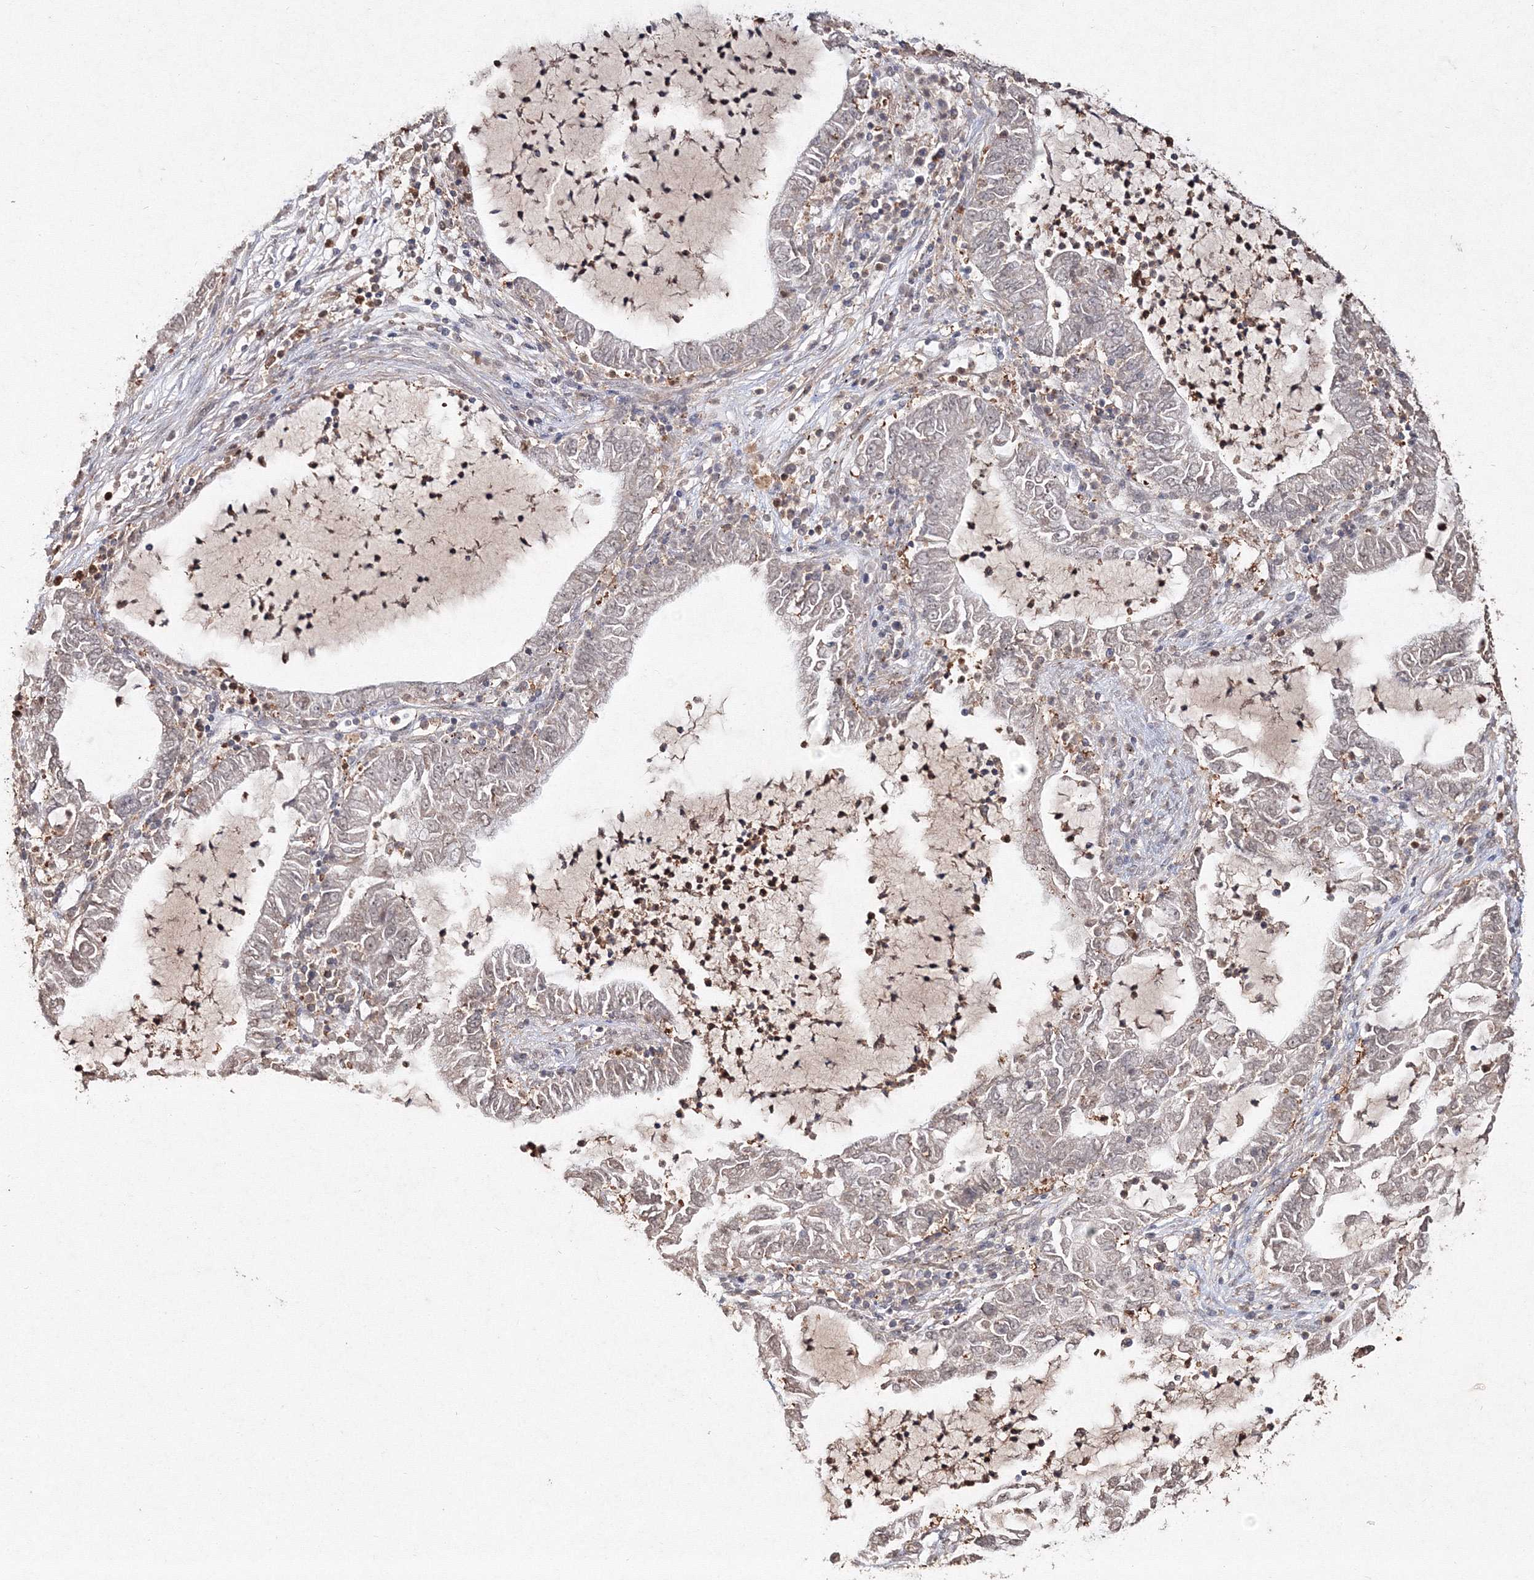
{"staining": {"intensity": "weak", "quantity": "25%-75%", "location": "nuclear"}, "tissue": "lung cancer", "cell_type": "Tumor cells", "image_type": "cancer", "snomed": [{"axis": "morphology", "description": "Adenocarcinoma, NOS"}, {"axis": "topography", "description": "Lung"}], "caption": "Human lung cancer (adenocarcinoma) stained with a protein marker shows weak staining in tumor cells.", "gene": "S100A11", "patient": {"sex": "female", "age": 51}}